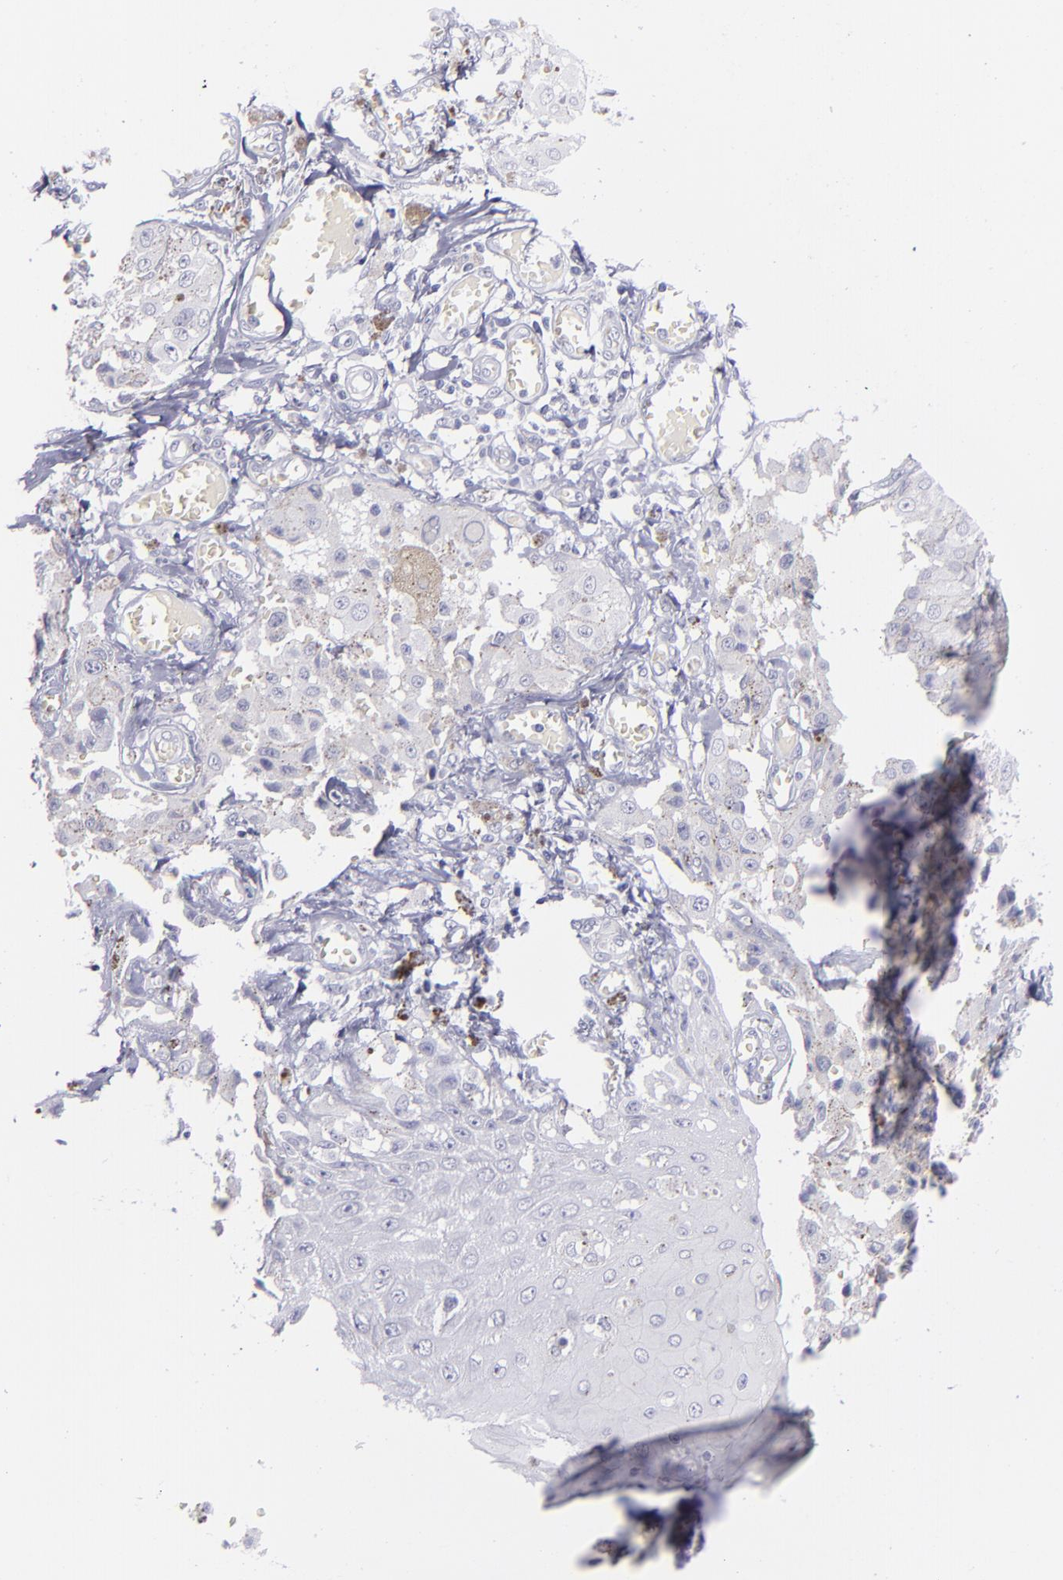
{"staining": {"intensity": "negative", "quantity": "none", "location": "none"}, "tissue": "melanoma", "cell_type": "Tumor cells", "image_type": "cancer", "snomed": [{"axis": "morphology", "description": "Malignant melanoma, NOS"}, {"axis": "topography", "description": "Skin"}], "caption": "This is an IHC micrograph of malignant melanoma. There is no positivity in tumor cells.", "gene": "CD22", "patient": {"sex": "female", "age": 82}}